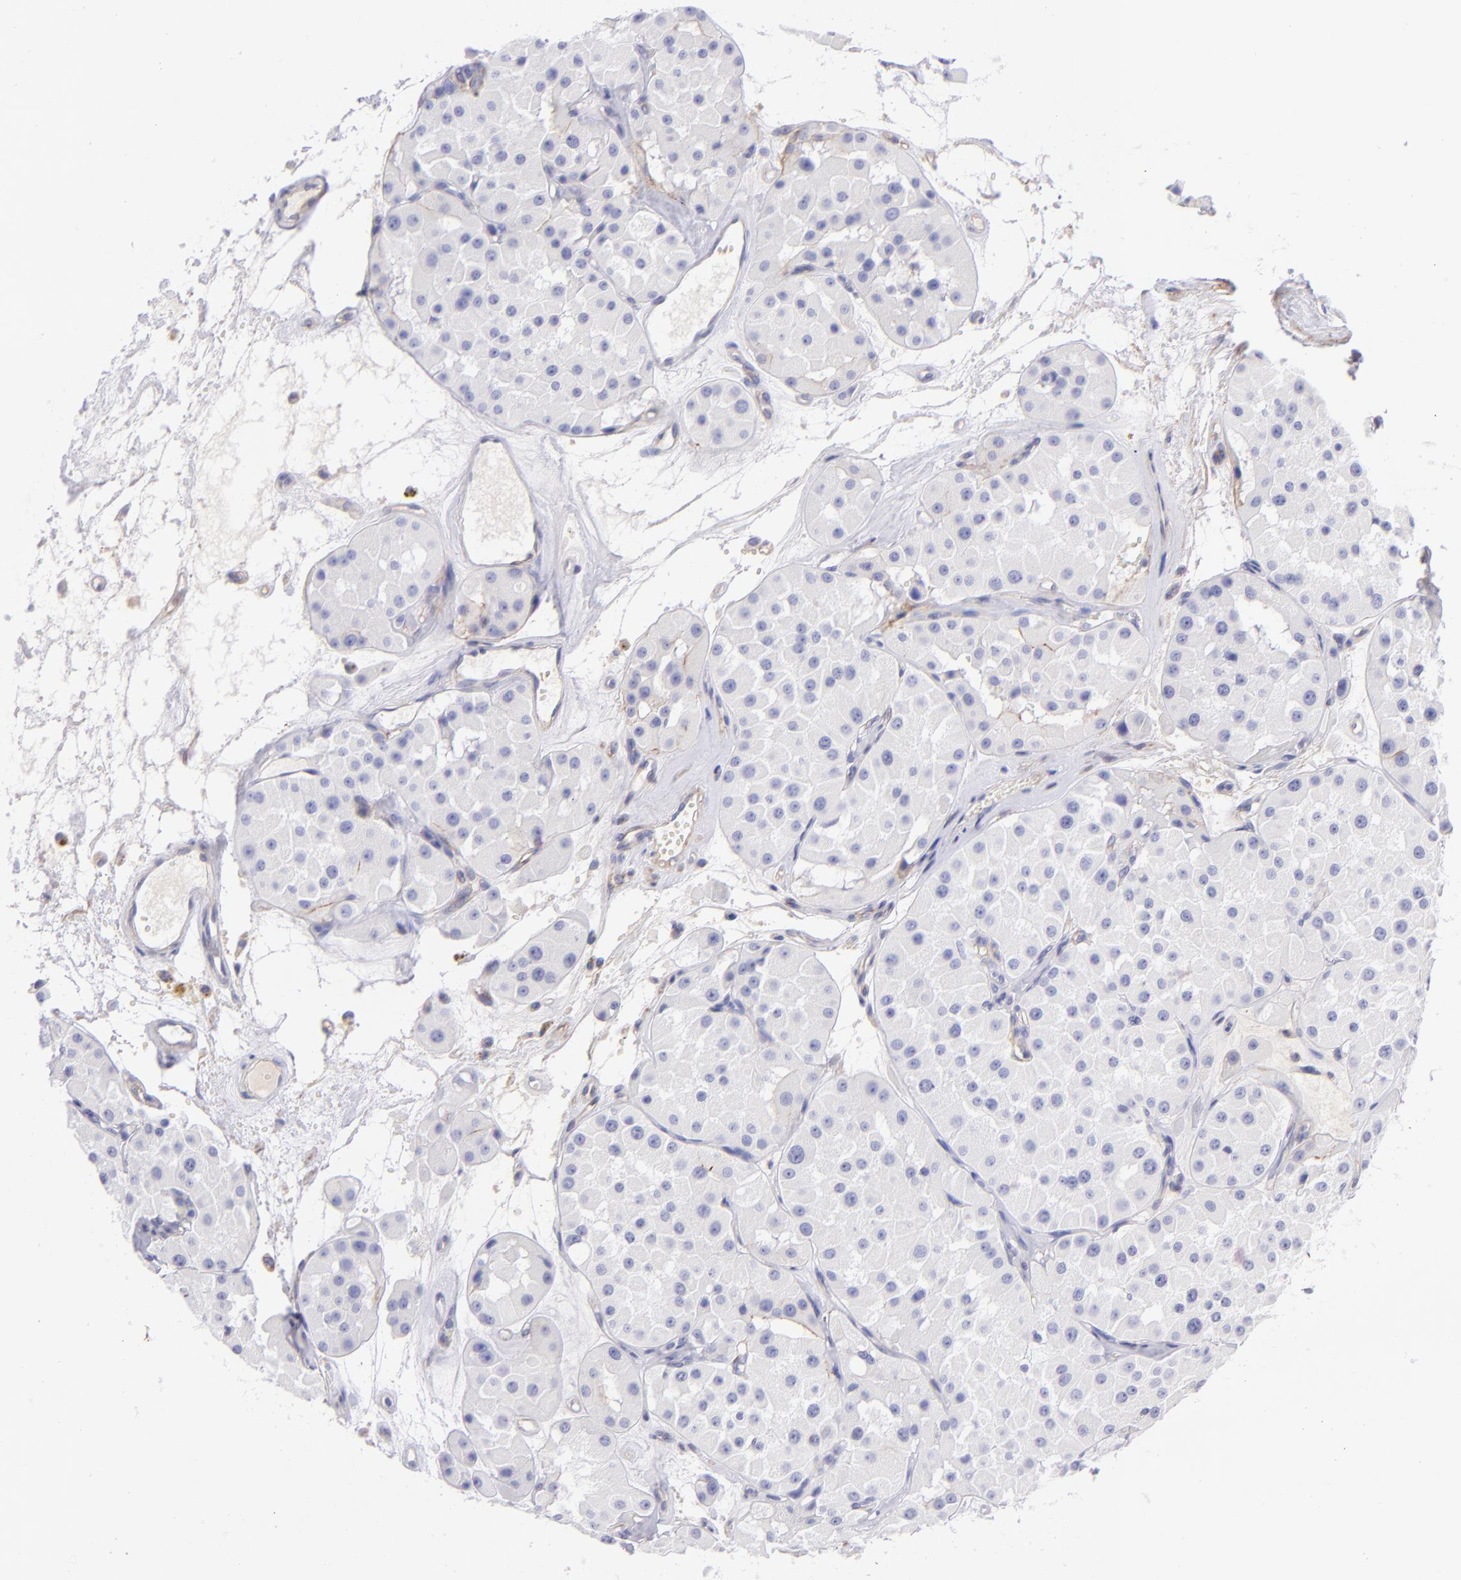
{"staining": {"intensity": "negative", "quantity": "none", "location": "none"}, "tissue": "renal cancer", "cell_type": "Tumor cells", "image_type": "cancer", "snomed": [{"axis": "morphology", "description": "Adenocarcinoma, uncertain malignant potential"}, {"axis": "topography", "description": "Kidney"}], "caption": "IHC of human renal cancer demonstrates no staining in tumor cells. The staining is performed using DAB (3,3'-diaminobenzidine) brown chromogen with nuclei counter-stained in using hematoxylin.", "gene": "CD81", "patient": {"sex": "male", "age": 63}}